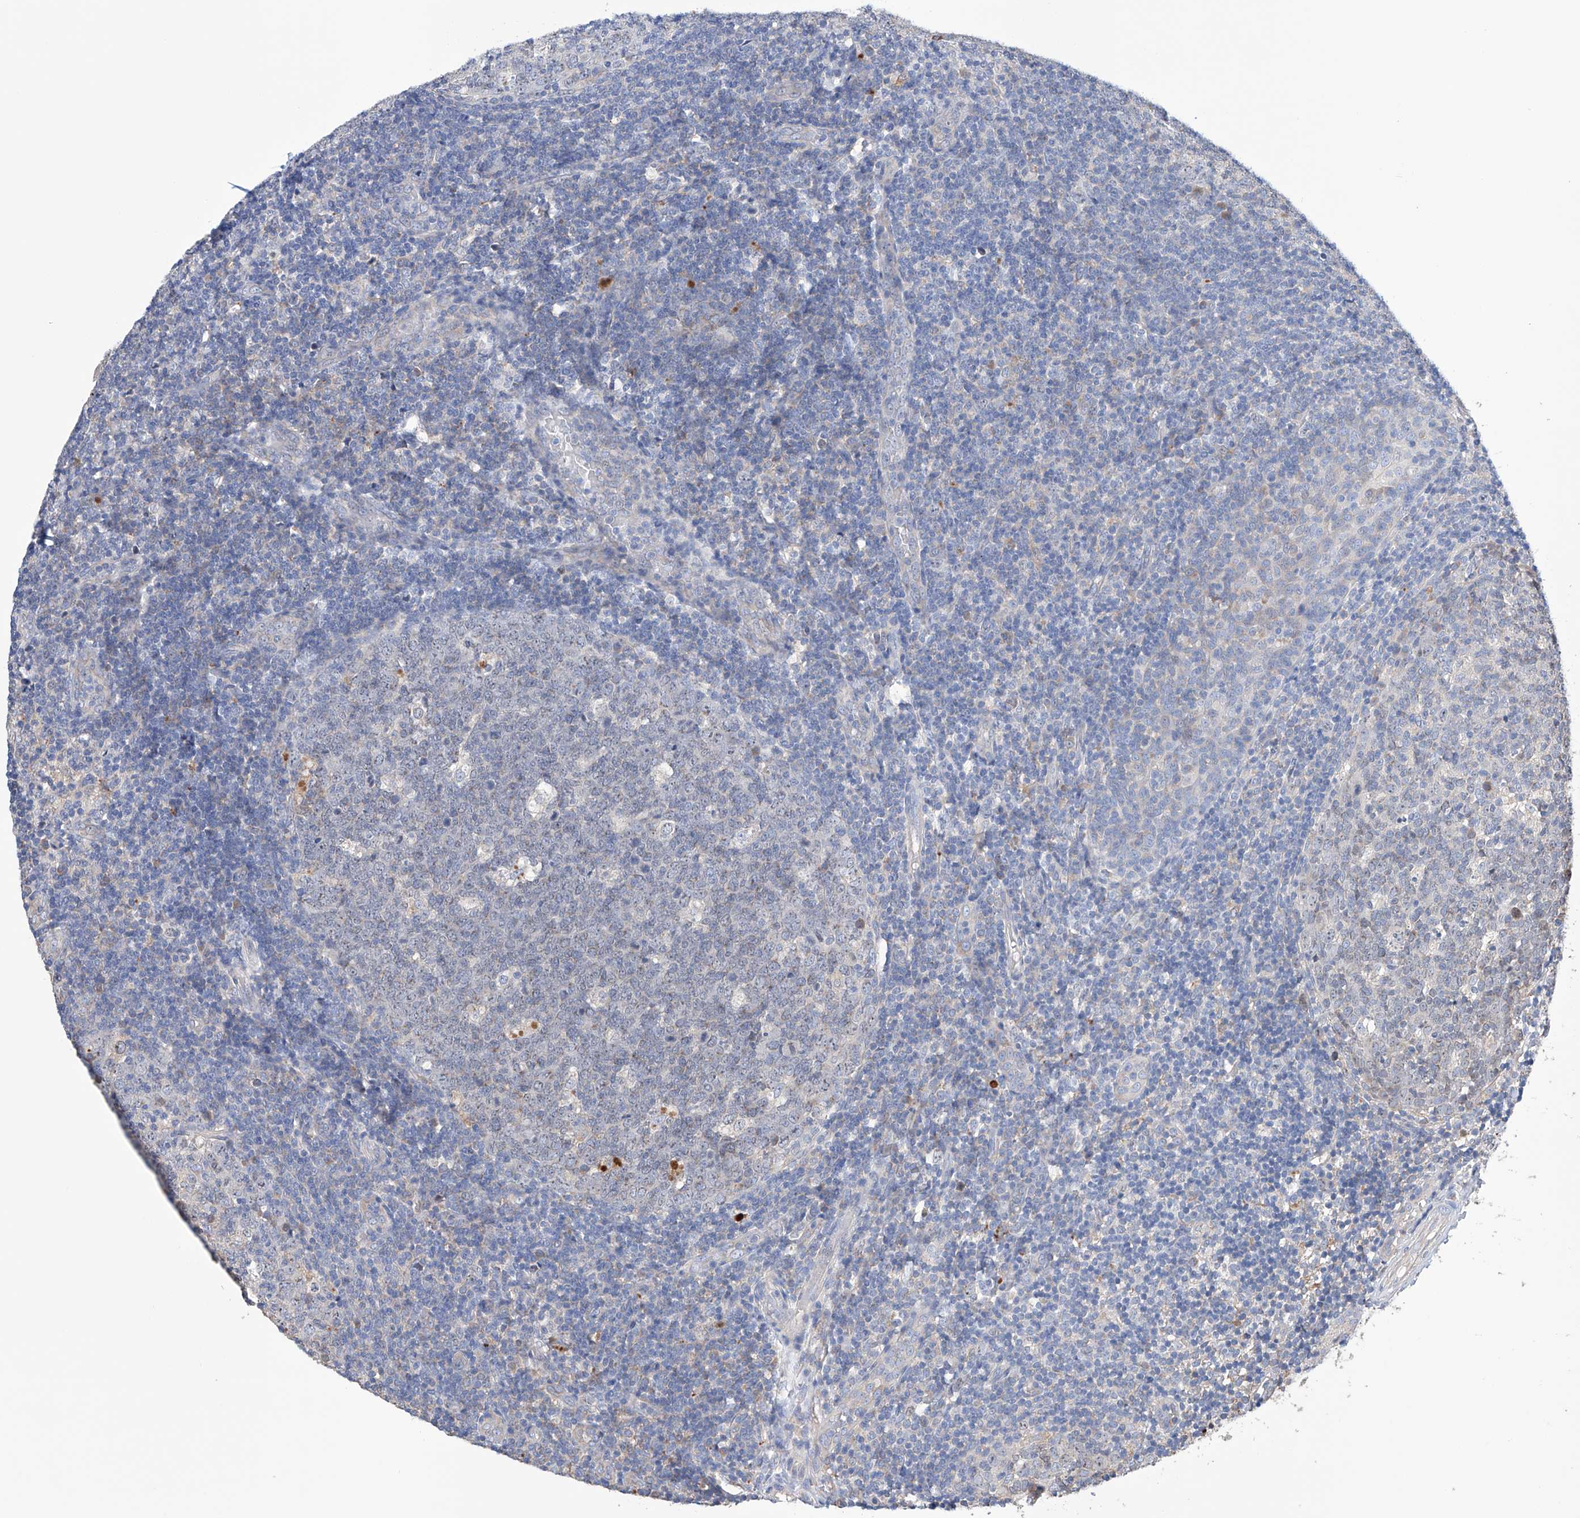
{"staining": {"intensity": "negative", "quantity": "none", "location": "none"}, "tissue": "tonsil", "cell_type": "Germinal center cells", "image_type": "normal", "snomed": [{"axis": "morphology", "description": "Normal tissue, NOS"}, {"axis": "topography", "description": "Tonsil"}], "caption": "Image shows no protein positivity in germinal center cells of unremarkable tonsil. The staining is performed using DAB brown chromogen with nuclei counter-stained in using hematoxylin.", "gene": "AFG1L", "patient": {"sex": "female", "age": 19}}